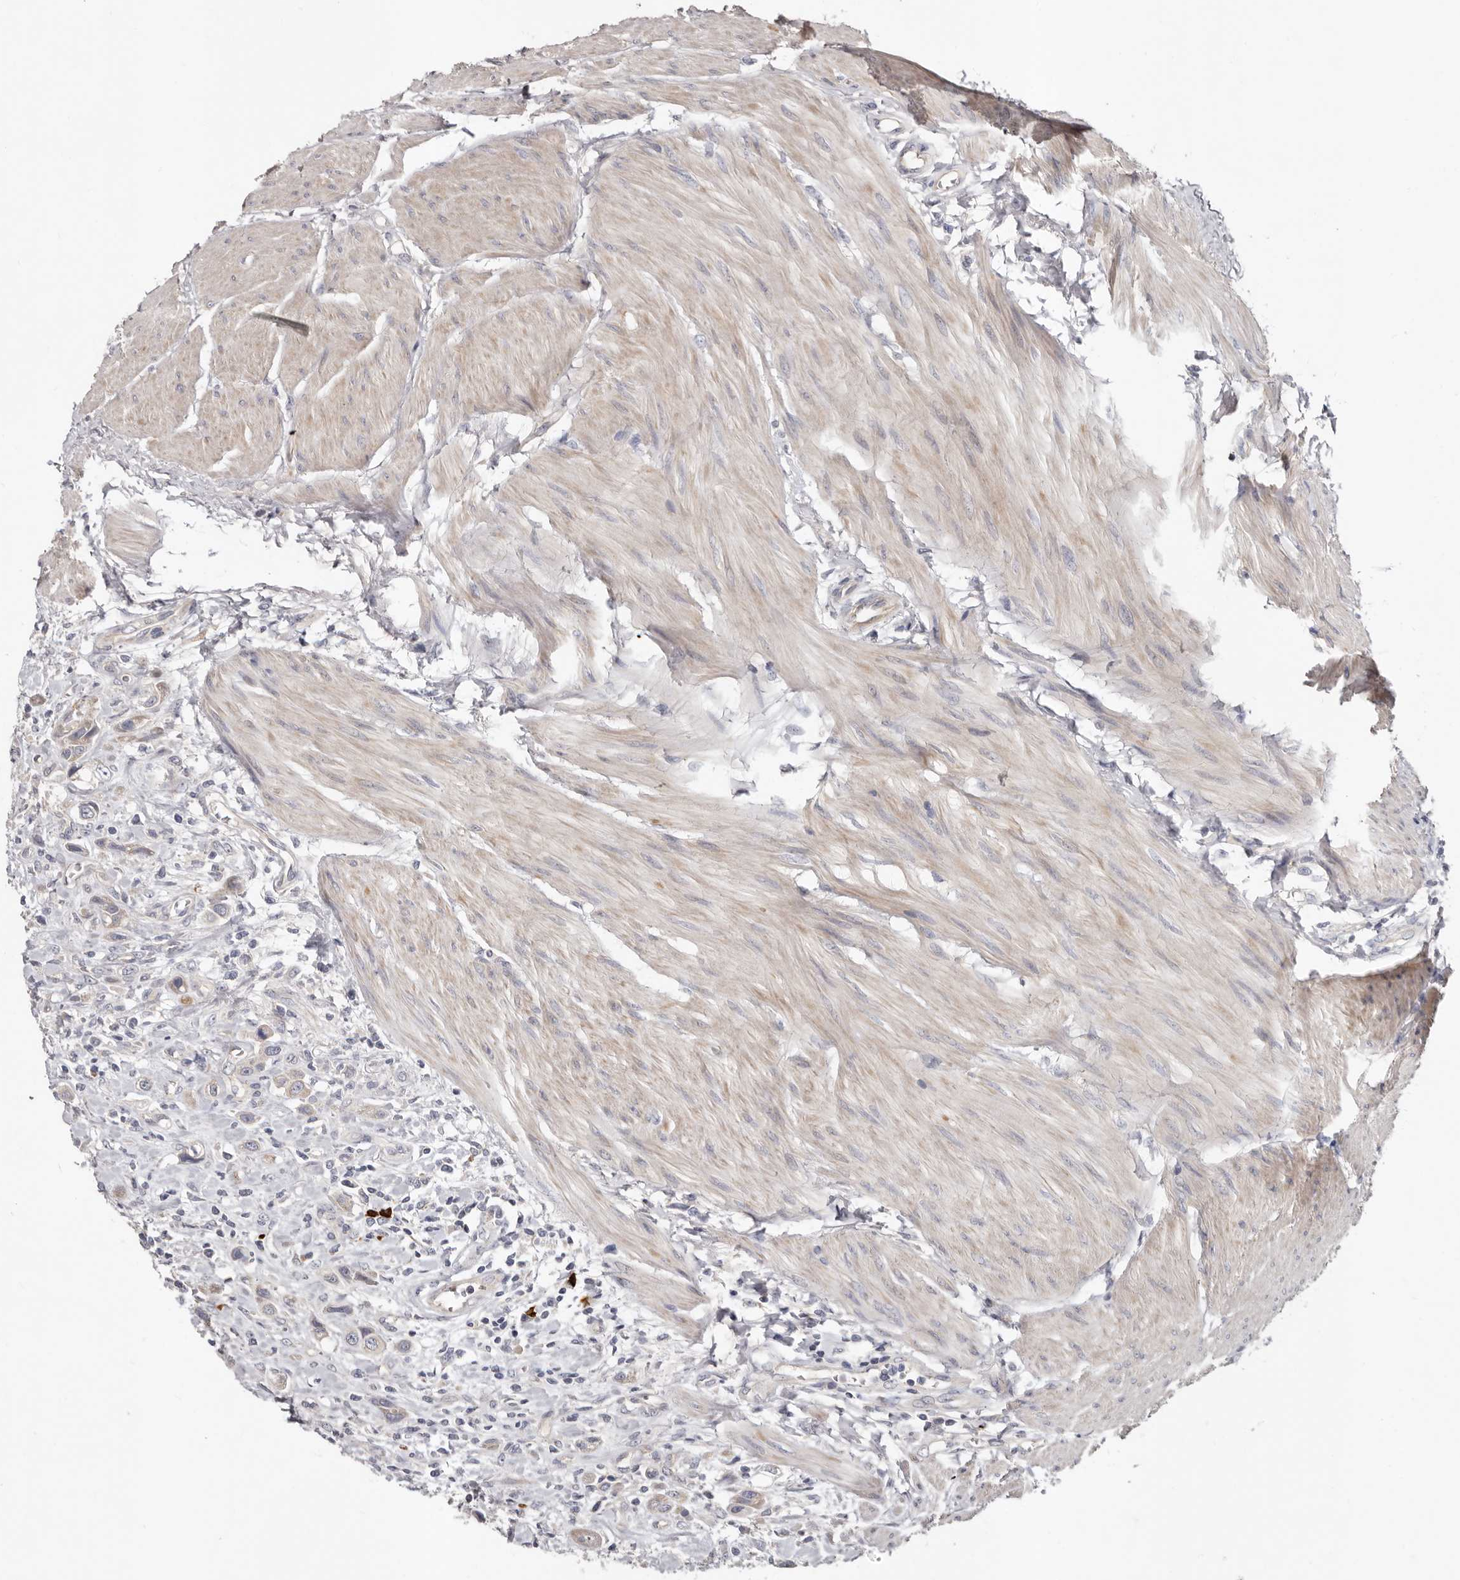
{"staining": {"intensity": "weak", "quantity": "<25%", "location": "cytoplasmic/membranous"}, "tissue": "urothelial cancer", "cell_type": "Tumor cells", "image_type": "cancer", "snomed": [{"axis": "morphology", "description": "Urothelial carcinoma, High grade"}, {"axis": "topography", "description": "Urinary bladder"}], "caption": "Tumor cells are negative for protein expression in human urothelial cancer.", "gene": "SPTA1", "patient": {"sex": "male", "age": 50}}